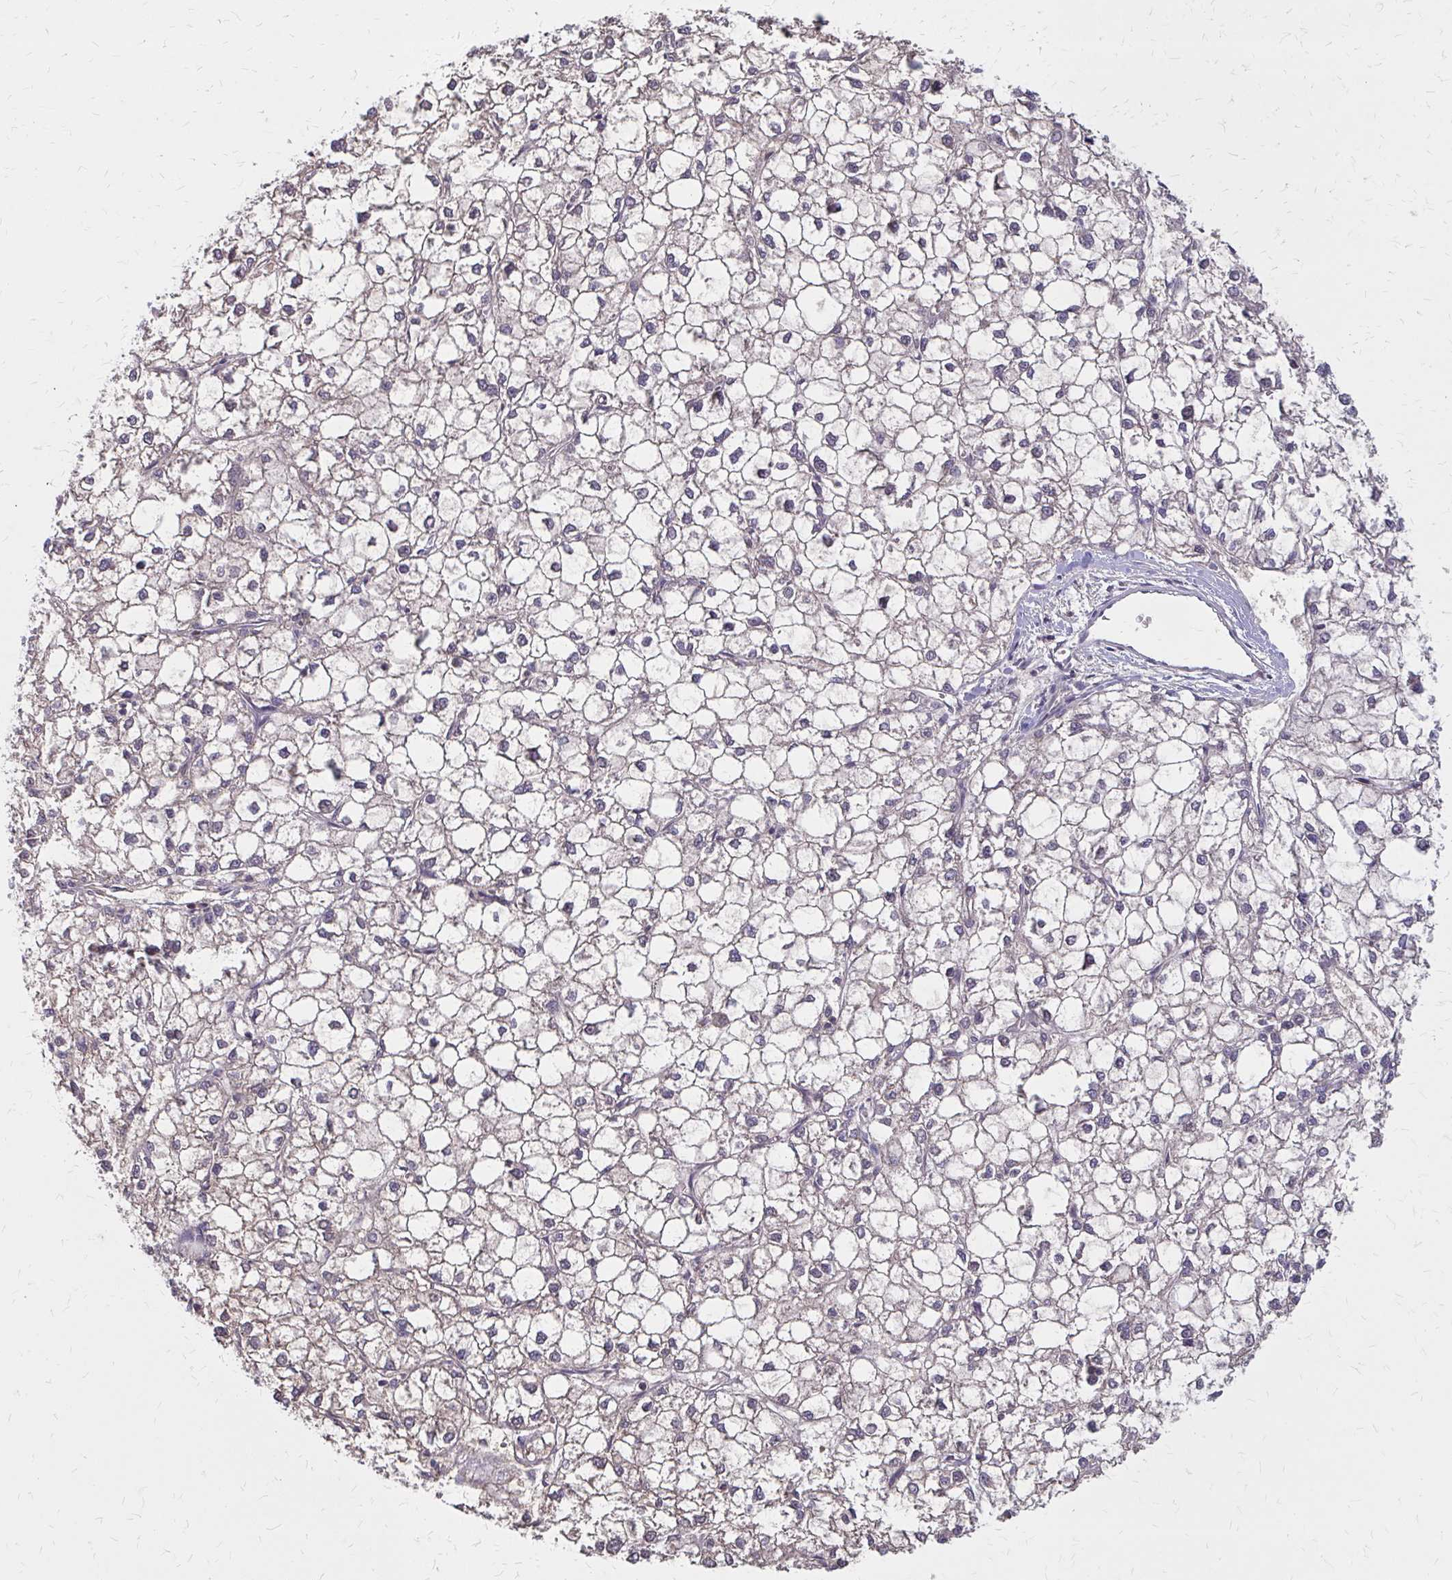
{"staining": {"intensity": "negative", "quantity": "none", "location": "none"}, "tissue": "liver cancer", "cell_type": "Tumor cells", "image_type": "cancer", "snomed": [{"axis": "morphology", "description": "Carcinoma, Hepatocellular, NOS"}, {"axis": "topography", "description": "Liver"}], "caption": "The image shows no staining of tumor cells in hepatocellular carcinoma (liver). (Immunohistochemistry, brightfield microscopy, high magnification).", "gene": "IFI44L", "patient": {"sex": "female", "age": 43}}